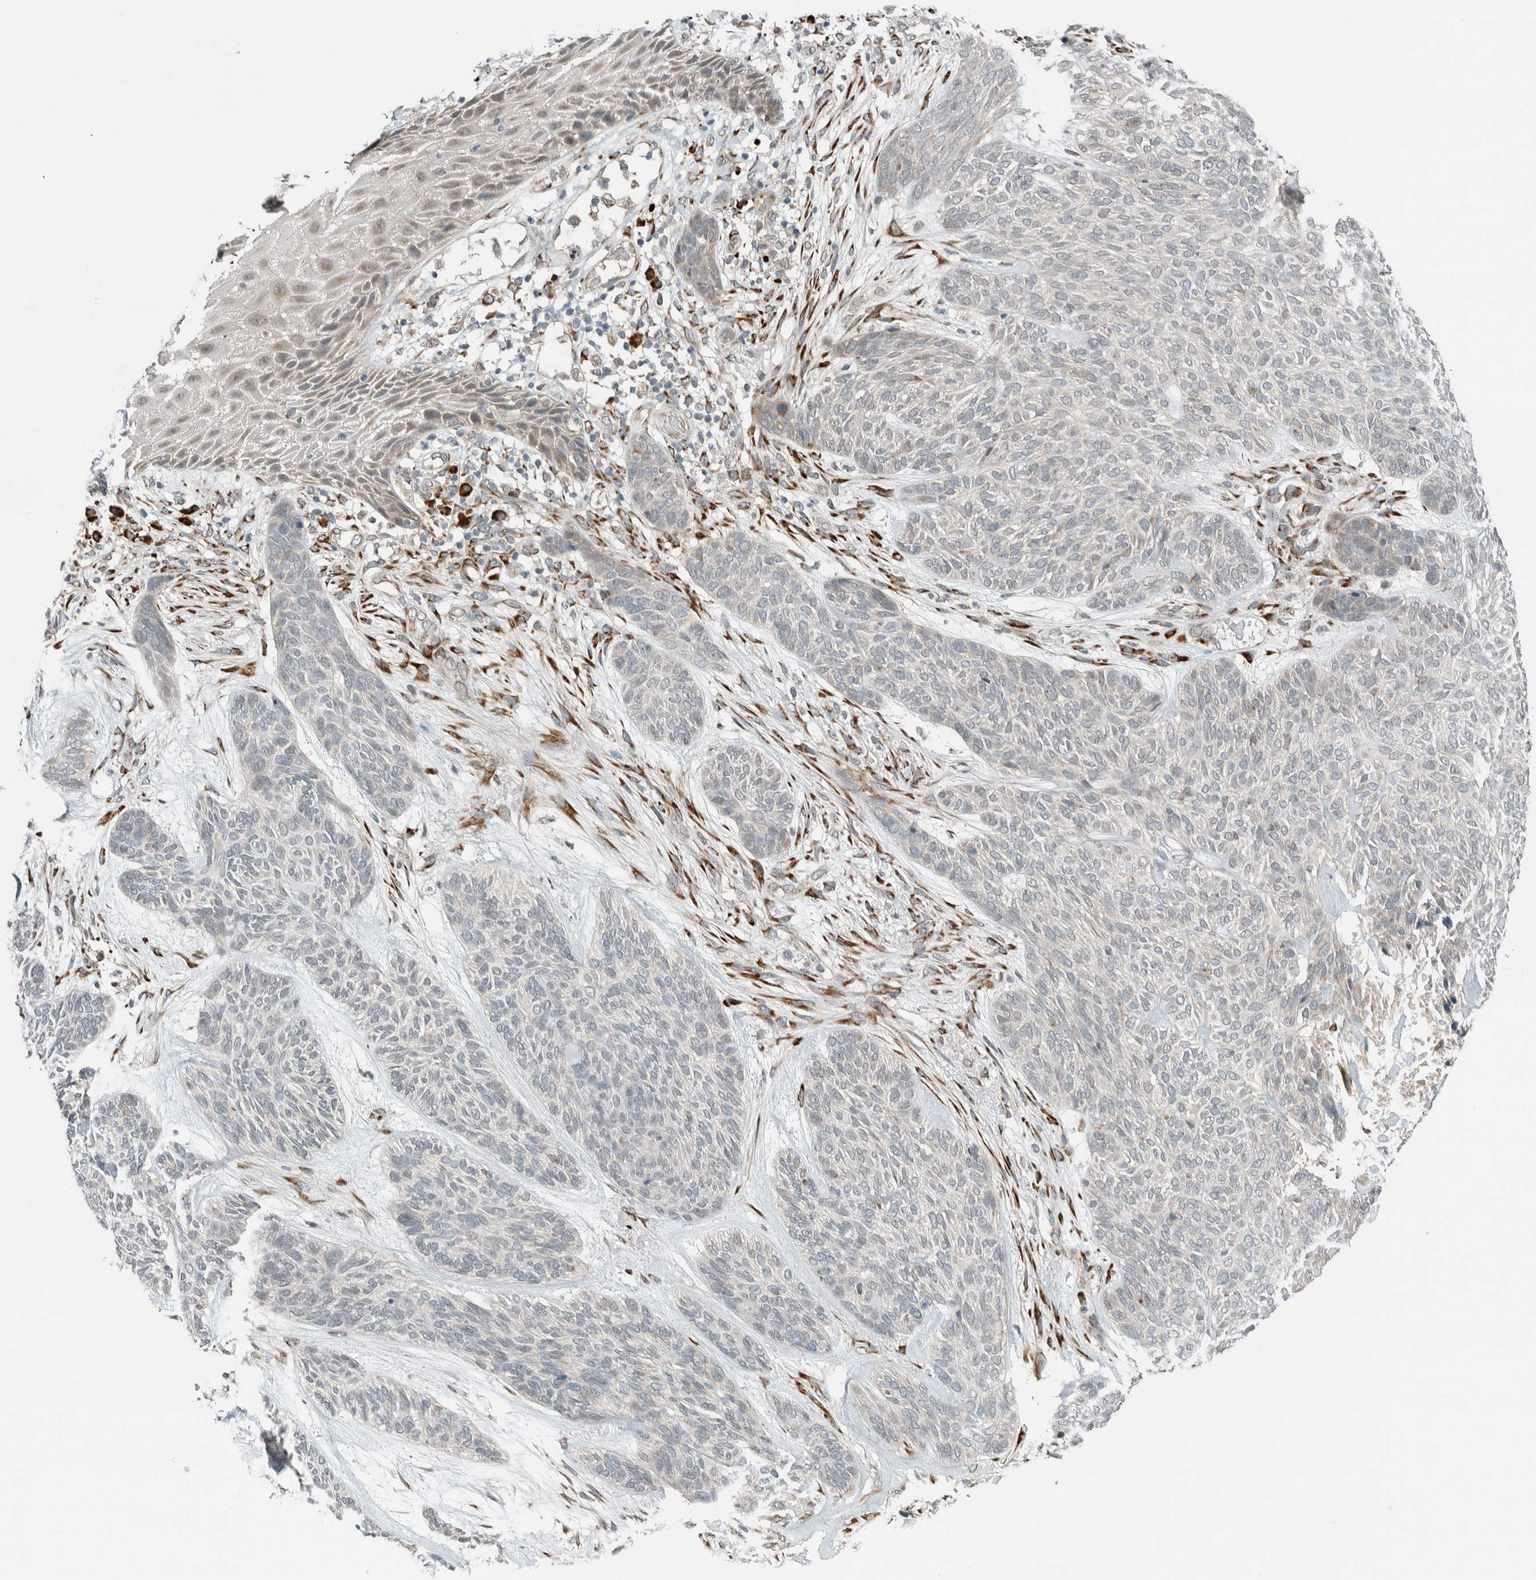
{"staining": {"intensity": "negative", "quantity": "none", "location": "none"}, "tissue": "skin cancer", "cell_type": "Tumor cells", "image_type": "cancer", "snomed": [{"axis": "morphology", "description": "Basal cell carcinoma"}, {"axis": "topography", "description": "Skin"}], "caption": "Micrograph shows no protein staining in tumor cells of skin cancer tissue. (Immunohistochemistry (ihc), brightfield microscopy, high magnification).", "gene": "CTBP2", "patient": {"sex": "male", "age": 55}}